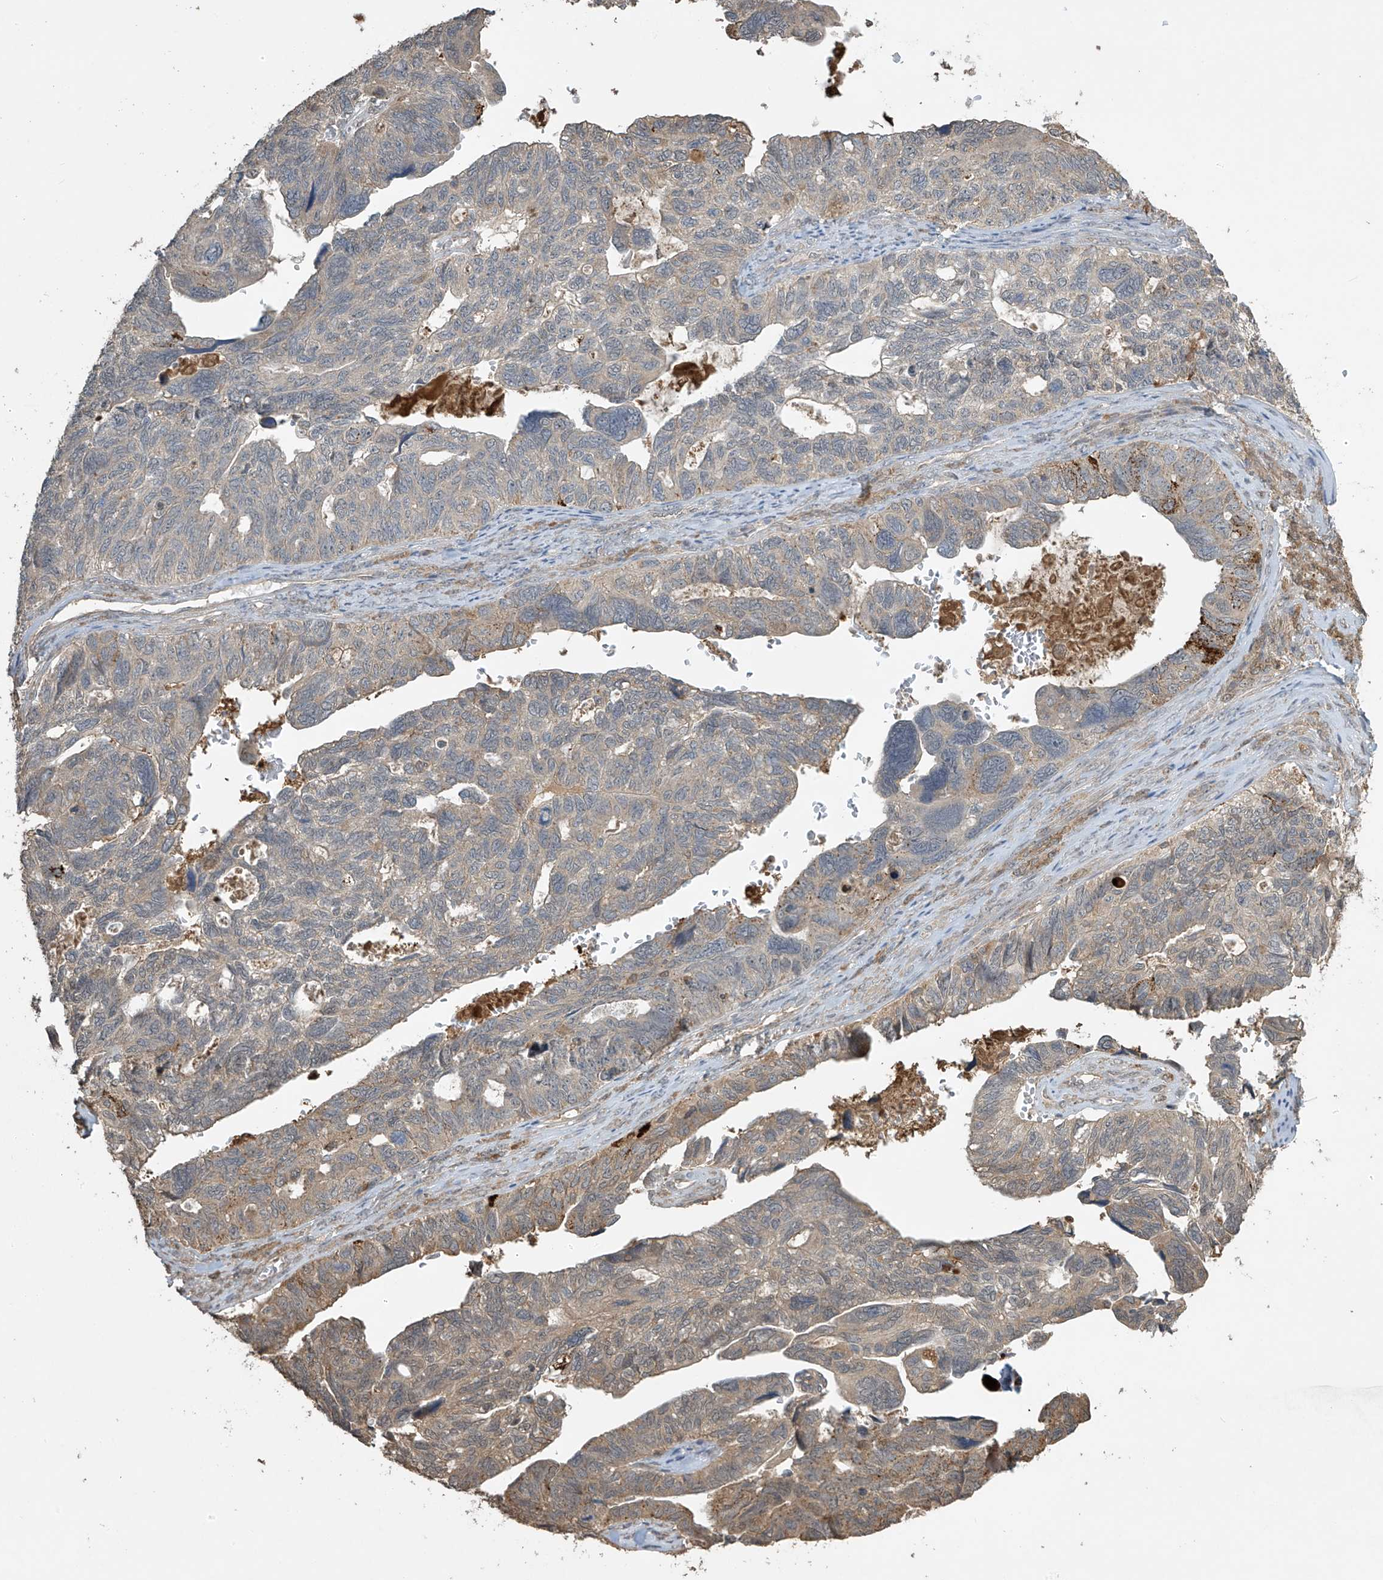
{"staining": {"intensity": "weak", "quantity": "25%-75%", "location": "cytoplasmic/membranous"}, "tissue": "ovarian cancer", "cell_type": "Tumor cells", "image_type": "cancer", "snomed": [{"axis": "morphology", "description": "Cystadenocarcinoma, serous, NOS"}, {"axis": "topography", "description": "Ovary"}], "caption": "Human serous cystadenocarcinoma (ovarian) stained for a protein (brown) exhibits weak cytoplasmic/membranous positive staining in about 25%-75% of tumor cells.", "gene": "SLFN14", "patient": {"sex": "female", "age": 79}}